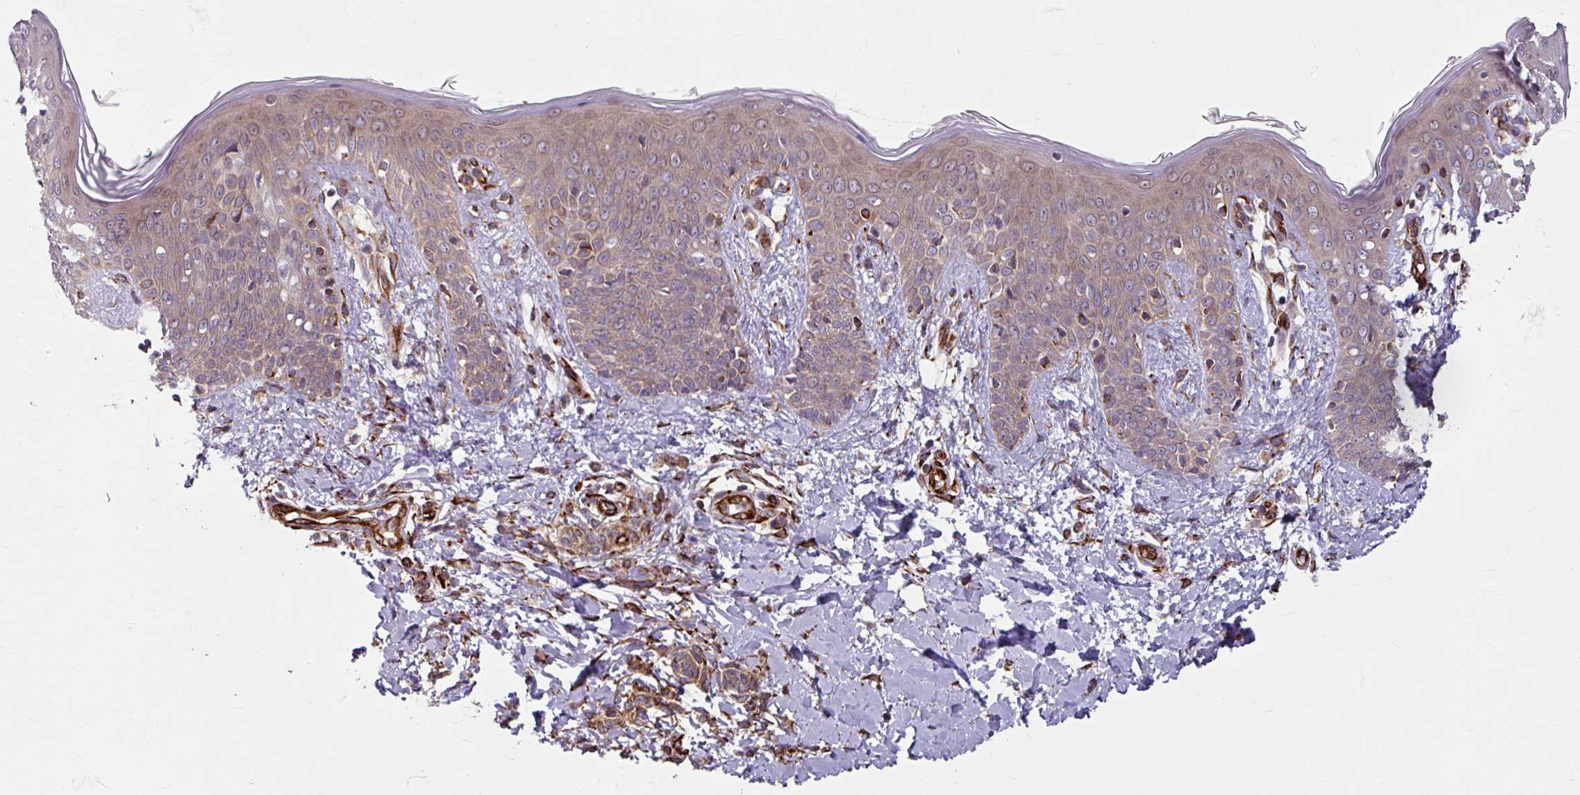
{"staining": {"intensity": "strong", "quantity": ">75%", "location": "cytoplasmic/membranous"}, "tissue": "skin", "cell_type": "Fibroblasts", "image_type": "normal", "snomed": [{"axis": "morphology", "description": "Normal tissue, NOS"}, {"axis": "topography", "description": "Skin"}], "caption": "Immunohistochemical staining of unremarkable skin shows >75% levels of strong cytoplasmic/membranous protein expression in approximately >75% of fibroblasts.", "gene": "DAAM2", "patient": {"sex": "male", "age": 16}}